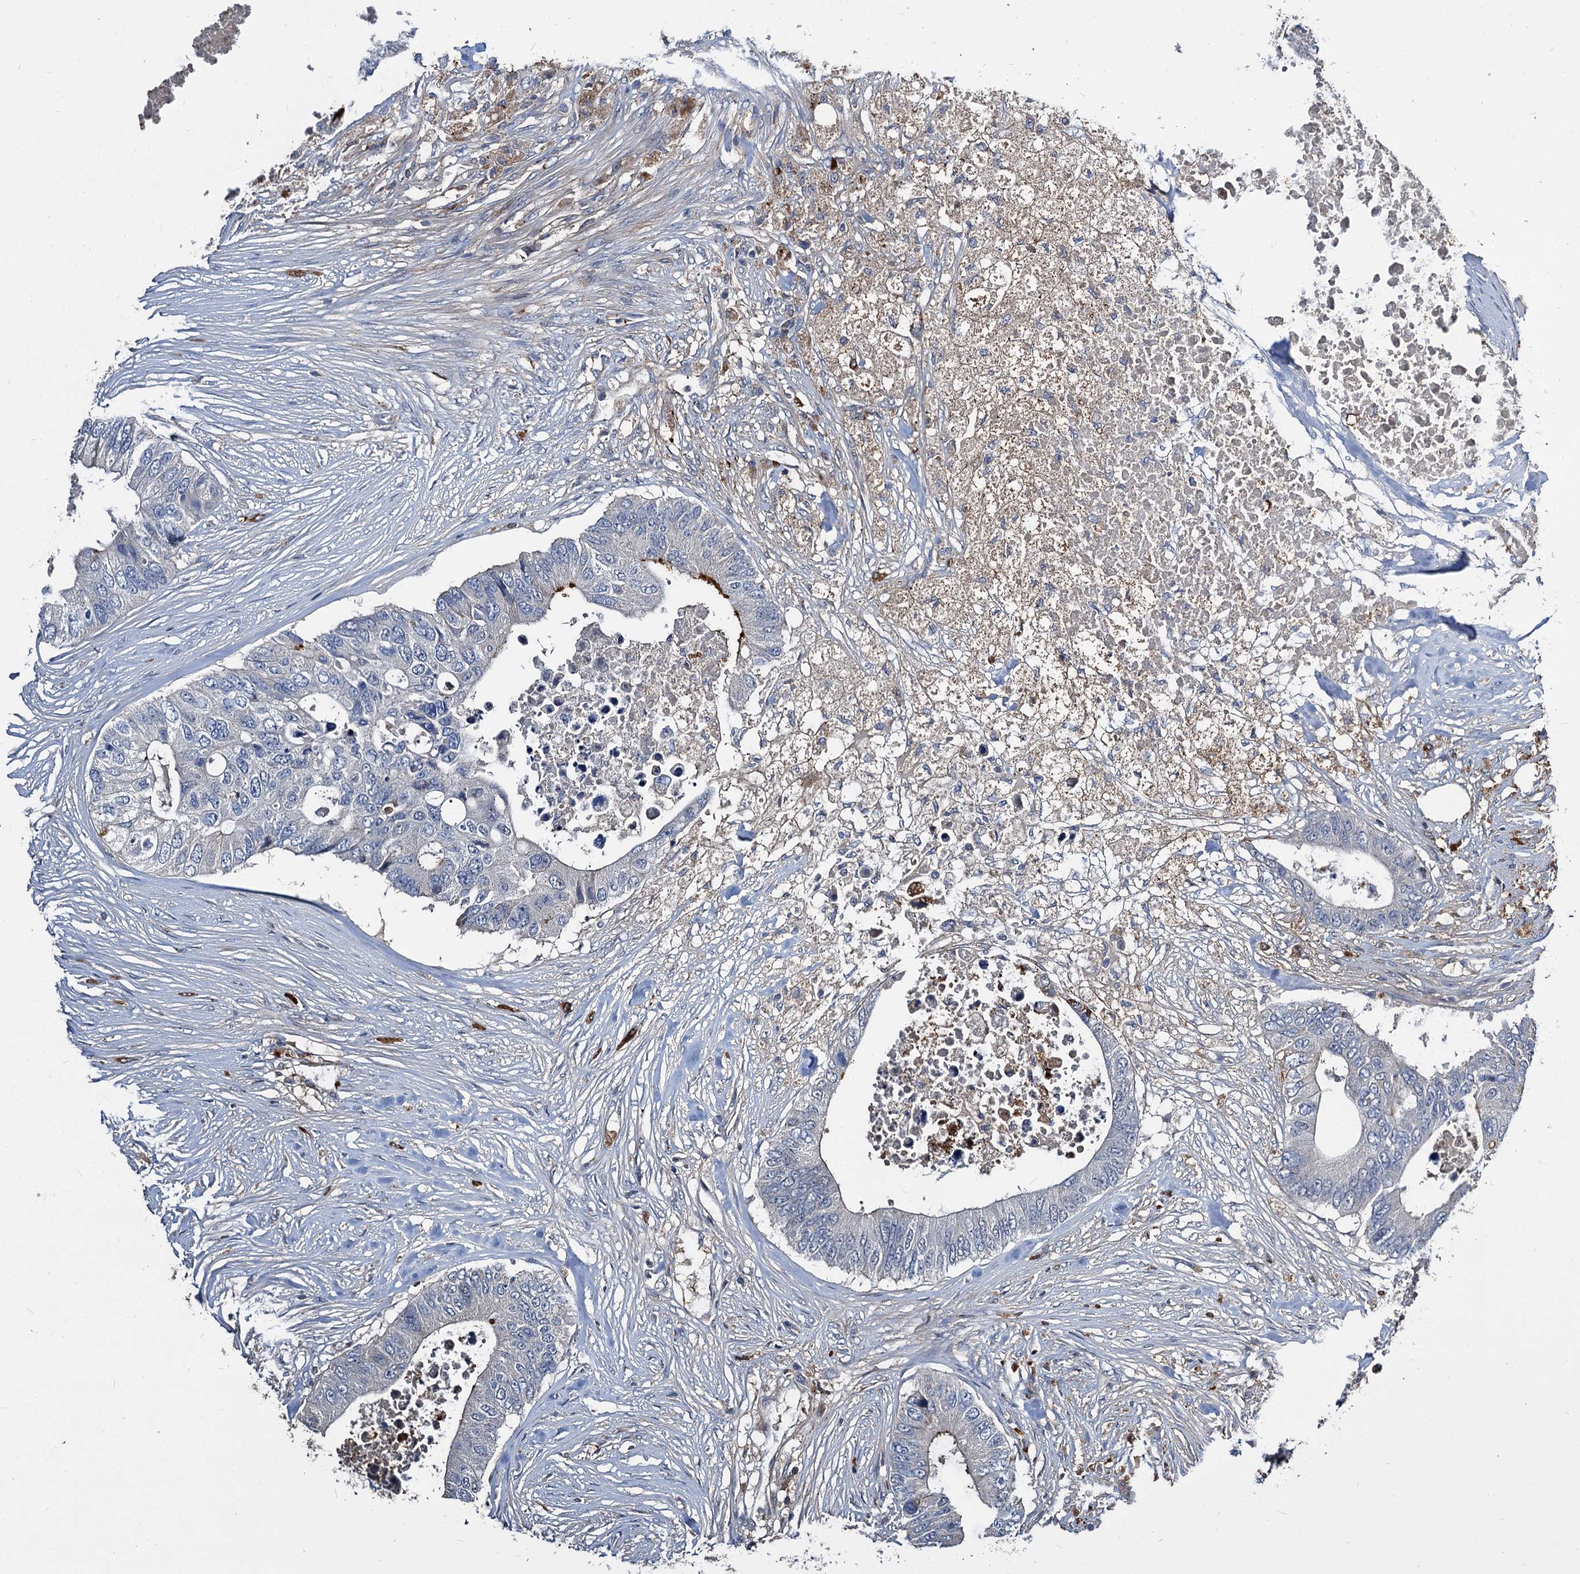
{"staining": {"intensity": "negative", "quantity": "none", "location": "none"}, "tissue": "colorectal cancer", "cell_type": "Tumor cells", "image_type": "cancer", "snomed": [{"axis": "morphology", "description": "Adenocarcinoma, NOS"}, {"axis": "topography", "description": "Colon"}], "caption": "The histopathology image shows no staining of tumor cells in colorectal cancer.", "gene": "ATG101", "patient": {"sex": "male", "age": 71}}